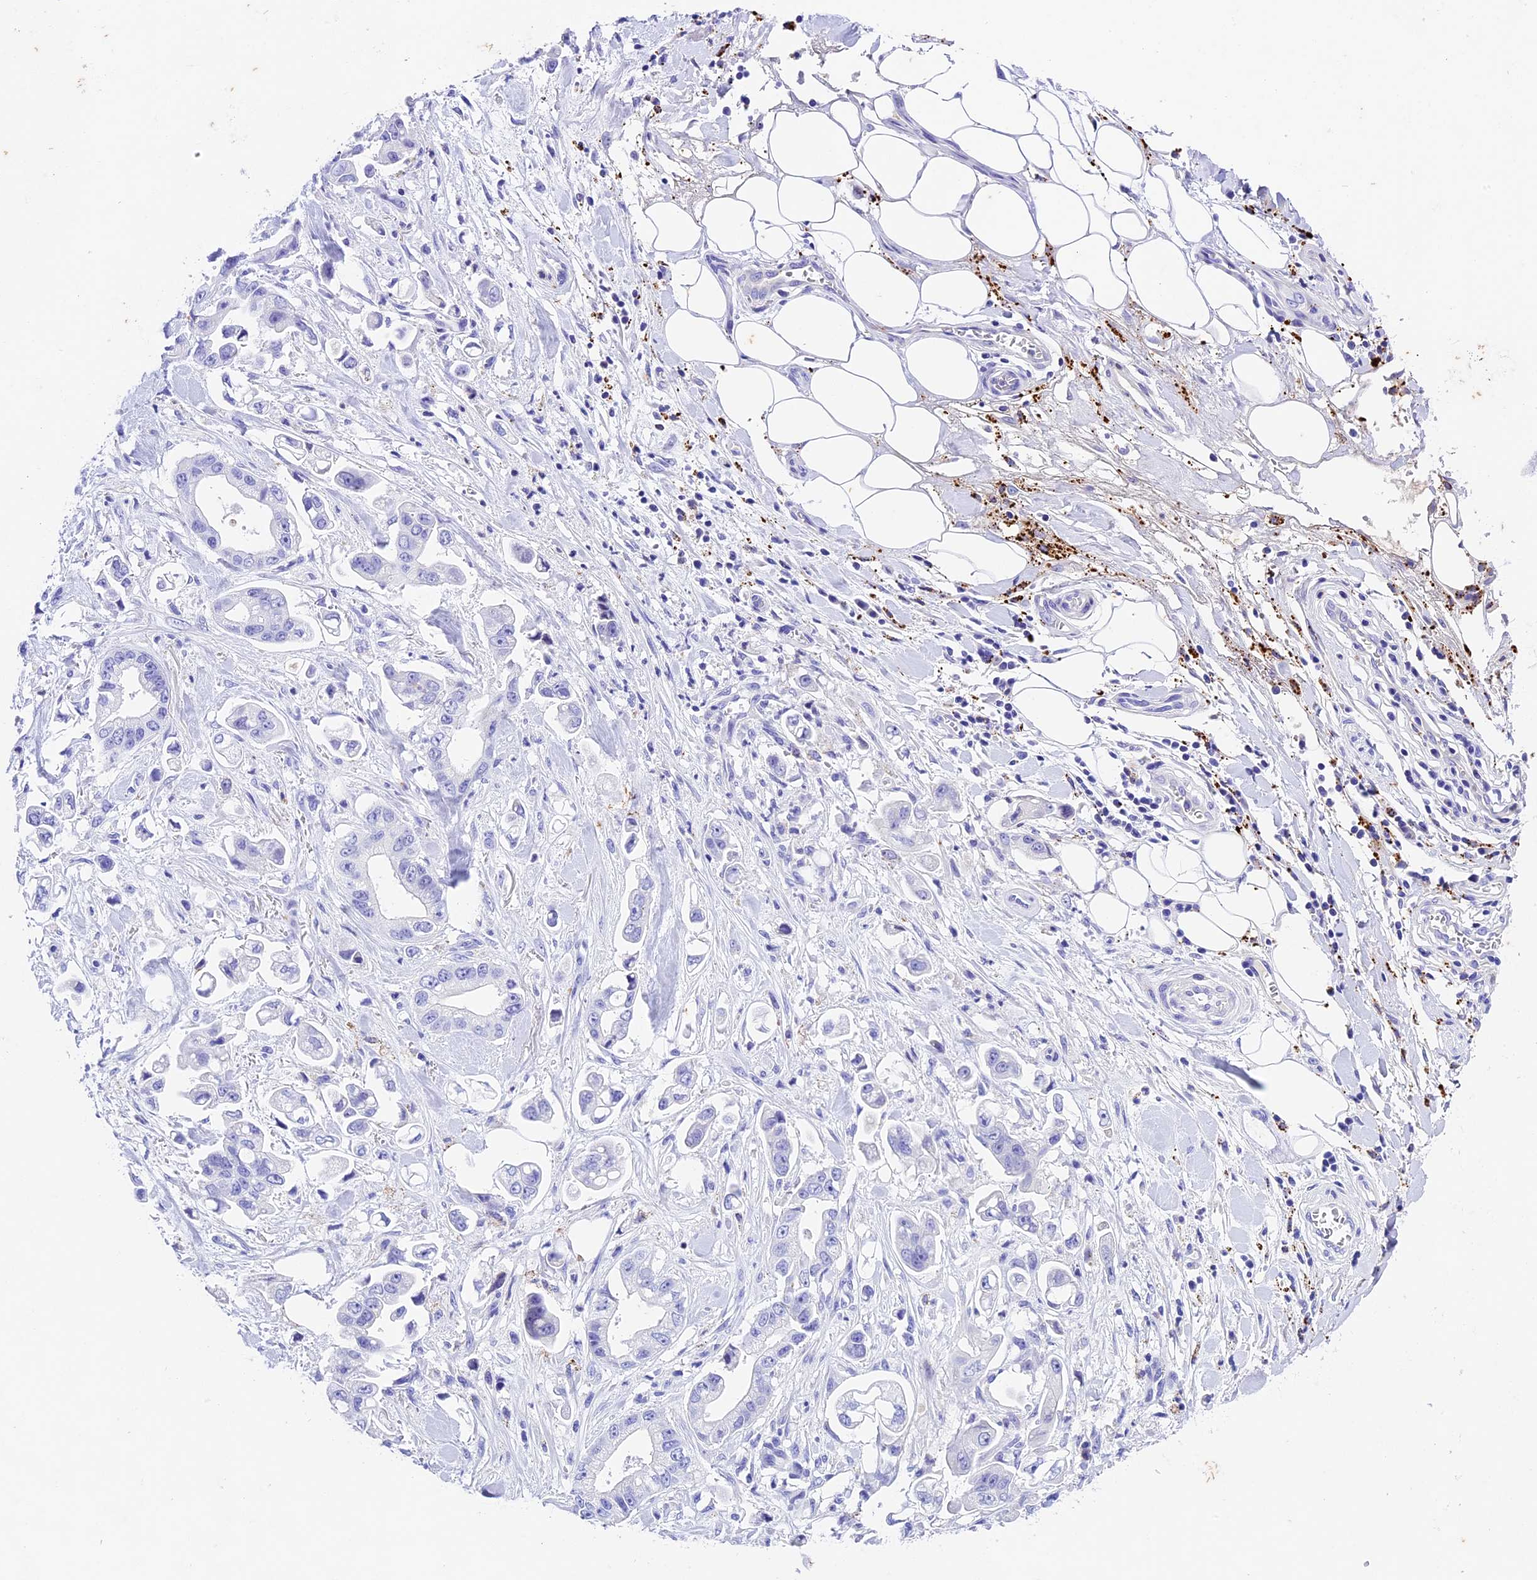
{"staining": {"intensity": "negative", "quantity": "none", "location": "none"}, "tissue": "stomach cancer", "cell_type": "Tumor cells", "image_type": "cancer", "snomed": [{"axis": "morphology", "description": "Adenocarcinoma, NOS"}, {"axis": "topography", "description": "Stomach"}], "caption": "Immunohistochemistry (IHC) of human stomach cancer demonstrates no expression in tumor cells.", "gene": "PSG11", "patient": {"sex": "male", "age": 62}}